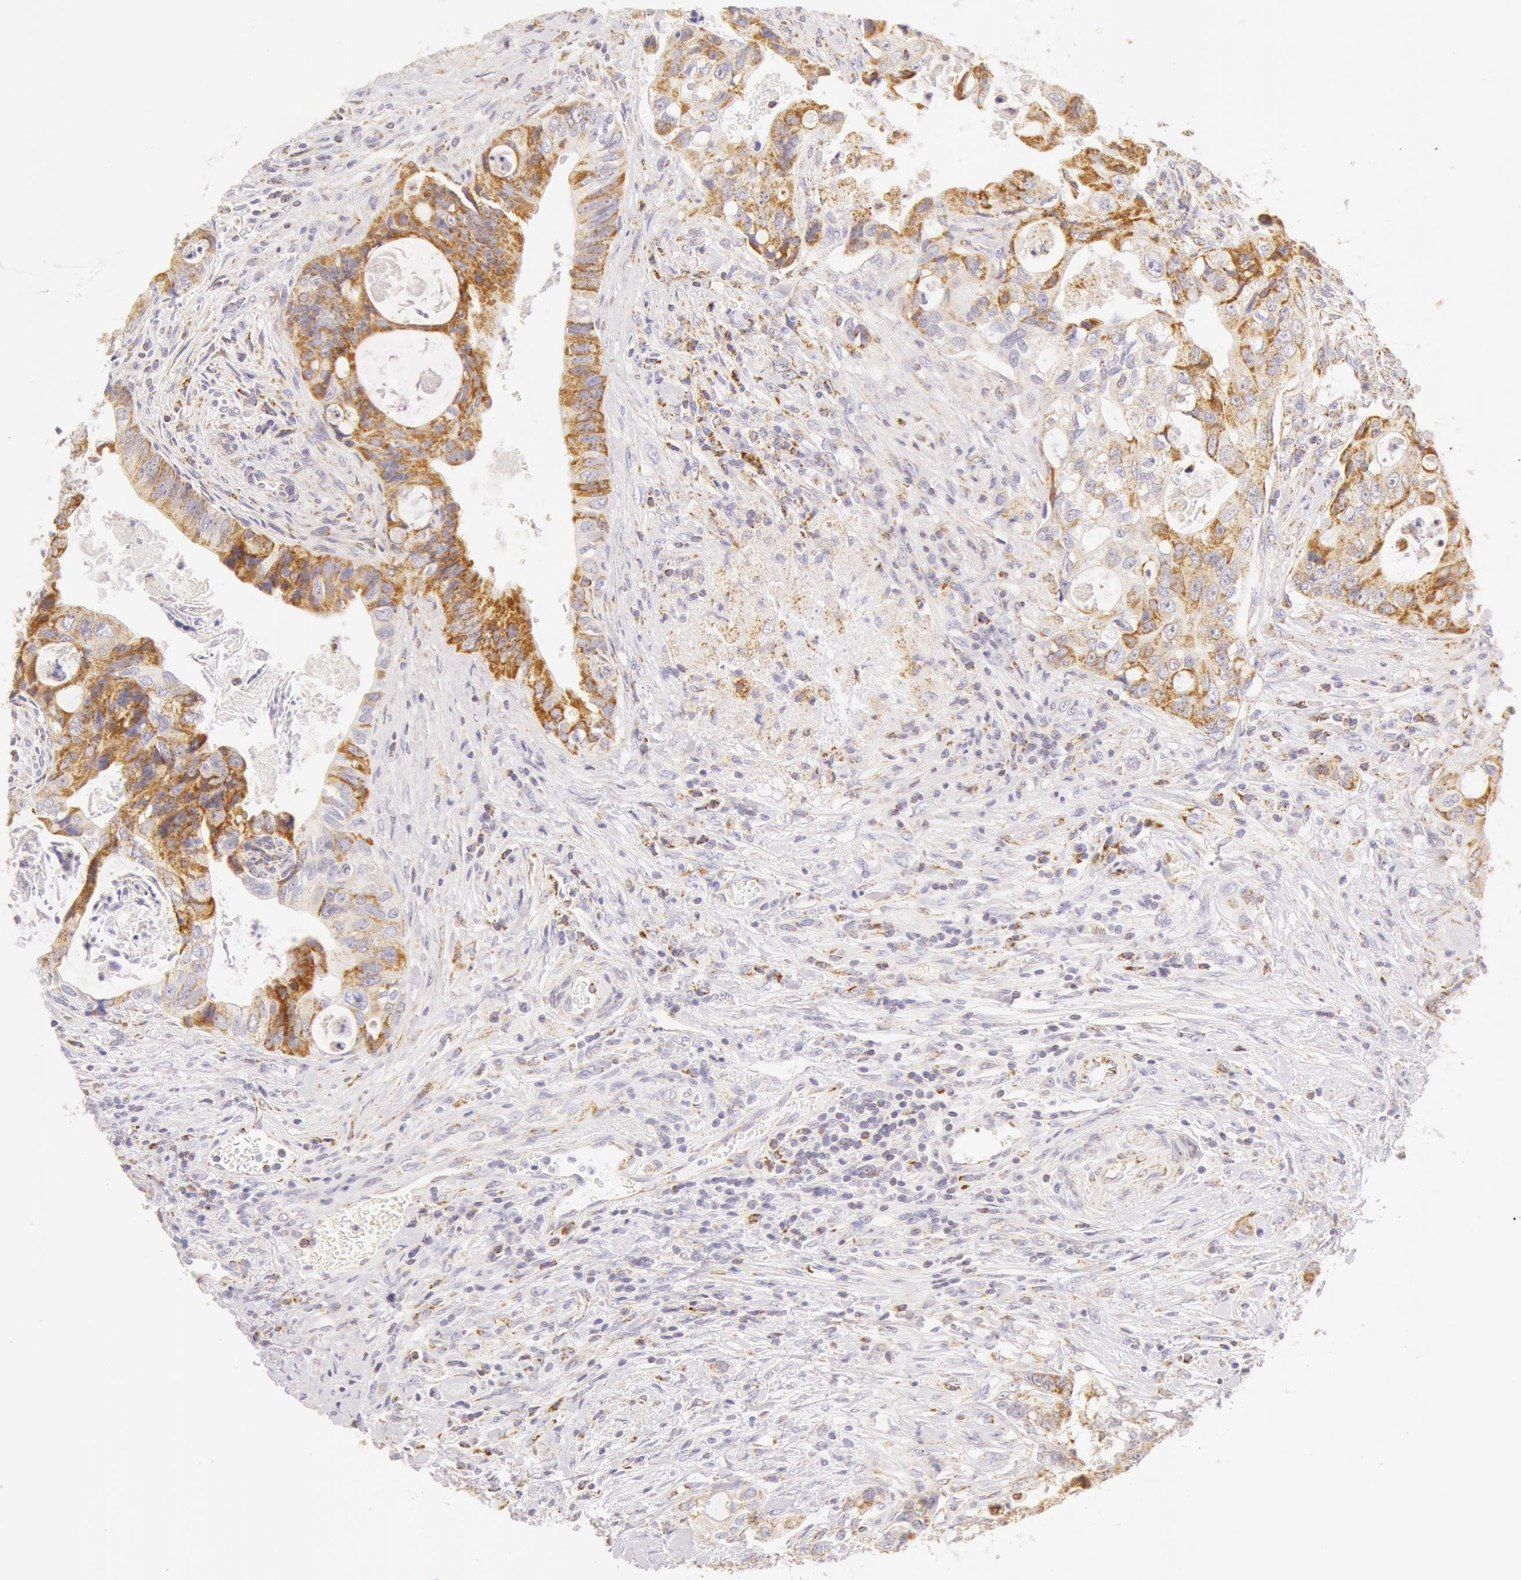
{"staining": {"intensity": "moderate", "quantity": "25%-75%", "location": "cytoplasmic/membranous"}, "tissue": "colorectal cancer", "cell_type": "Tumor cells", "image_type": "cancer", "snomed": [{"axis": "morphology", "description": "Adenocarcinoma, NOS"}, {"axis": "topography", "description": "Rectum"}], "caption": "Colorectal cancer (adenocarcinoma) tissue shows moderate cytoplasmic/membranous positivity in about 25%-75% of tumor cells", "gene": "ATP5F1B", "patient": {"sex": "female", "age": 57}}